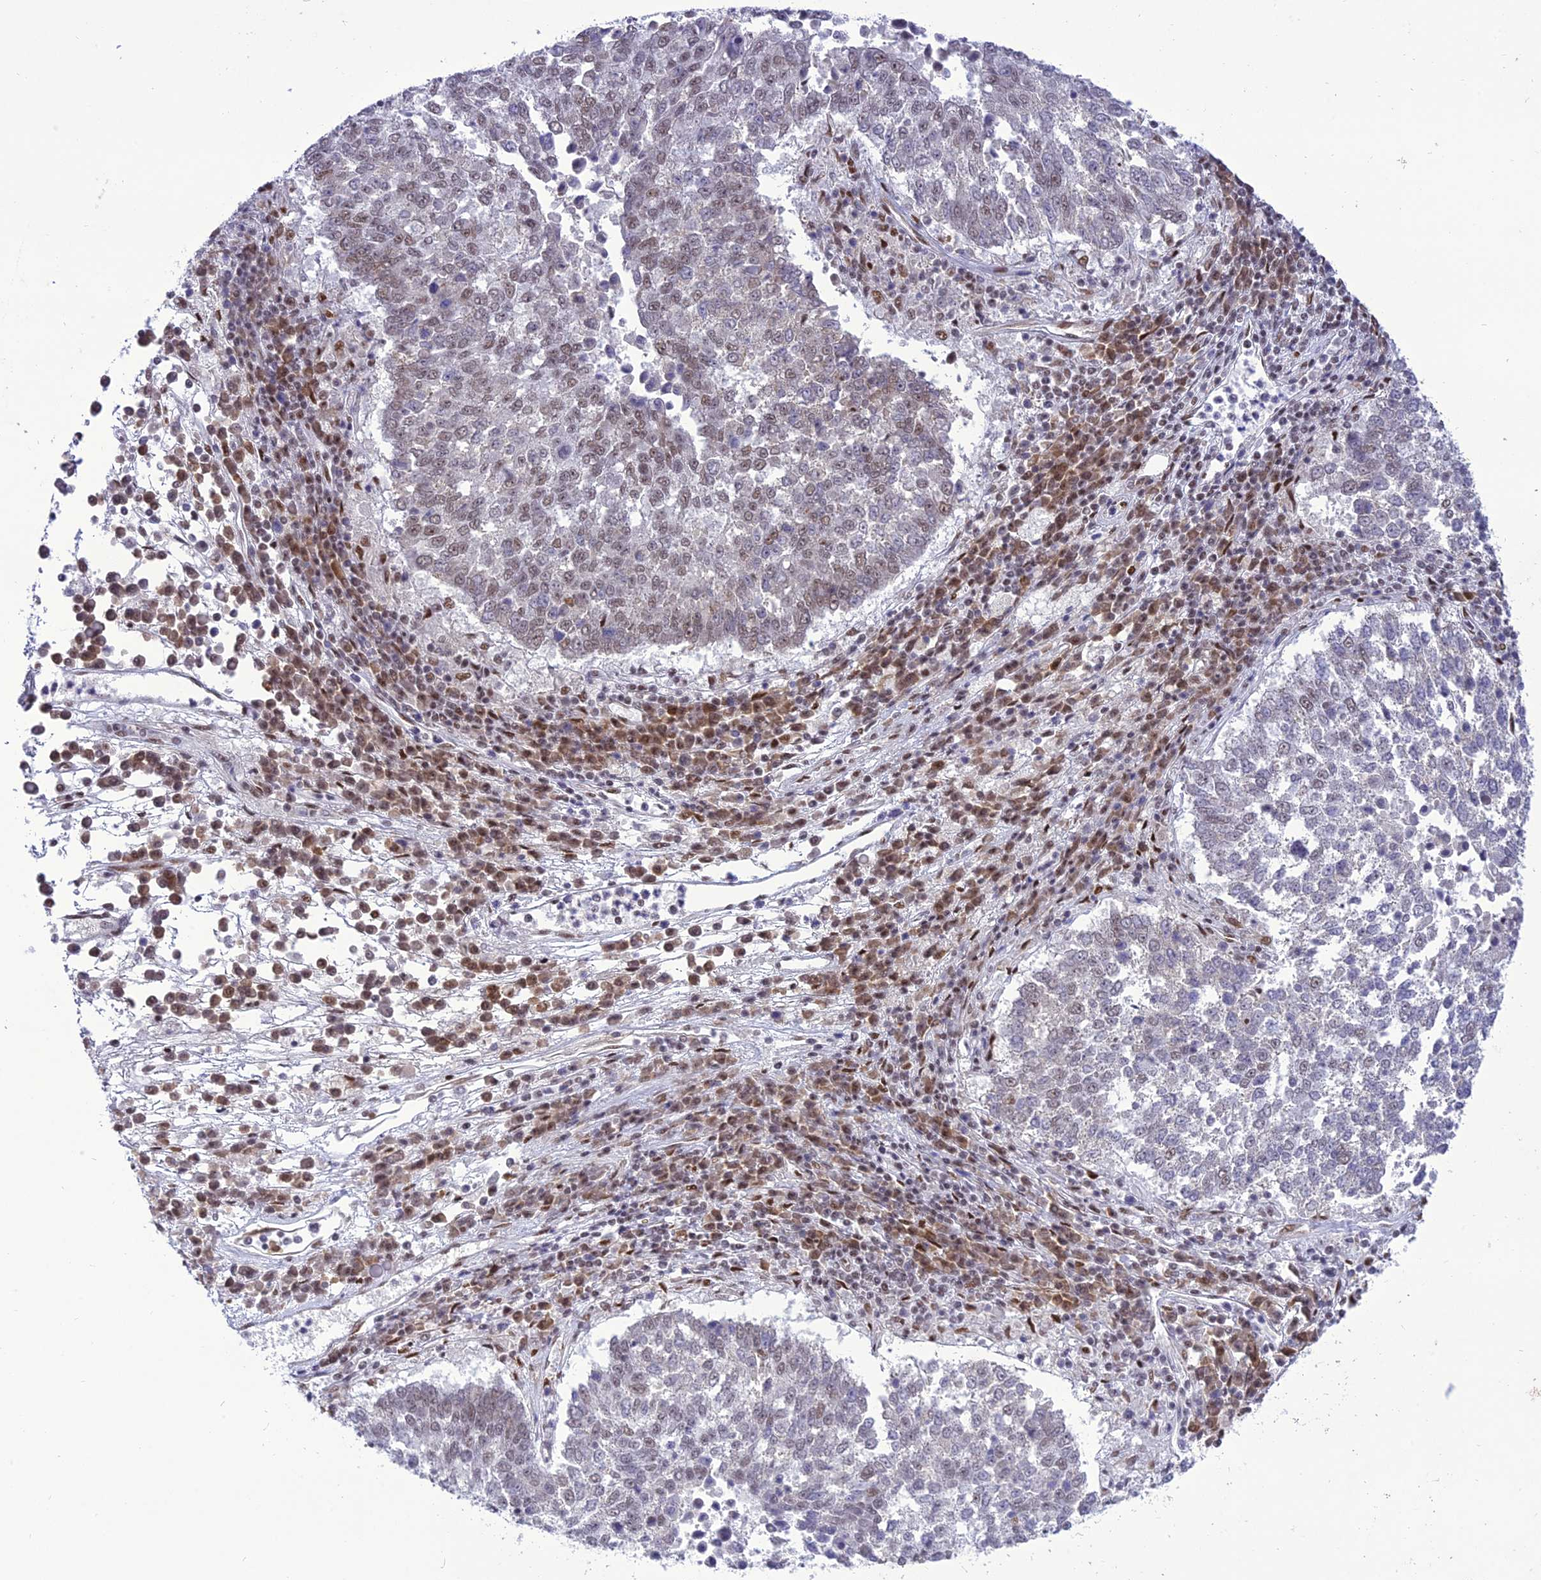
{"staining": {"intensity": "weak", "quantity": "25%-75%", "location": "nuclear"}, "tissue": "lung cancer", "cell_type": "Tumor cells", "image_type": "cancer", "snomed": [{"axis": "morphology", "description": "Squamous cell carcinoma, NOS"}, {"axis": "topography", "description": "Lung"}], "caption": "Squamous cell carcinoma (lung) stained with a brown dye reveals weak nuclear positive expression in approximately 25%-75% of tumor cells.", "gene": "DDX1", "patient": {"sex": "male", "age": 73}}